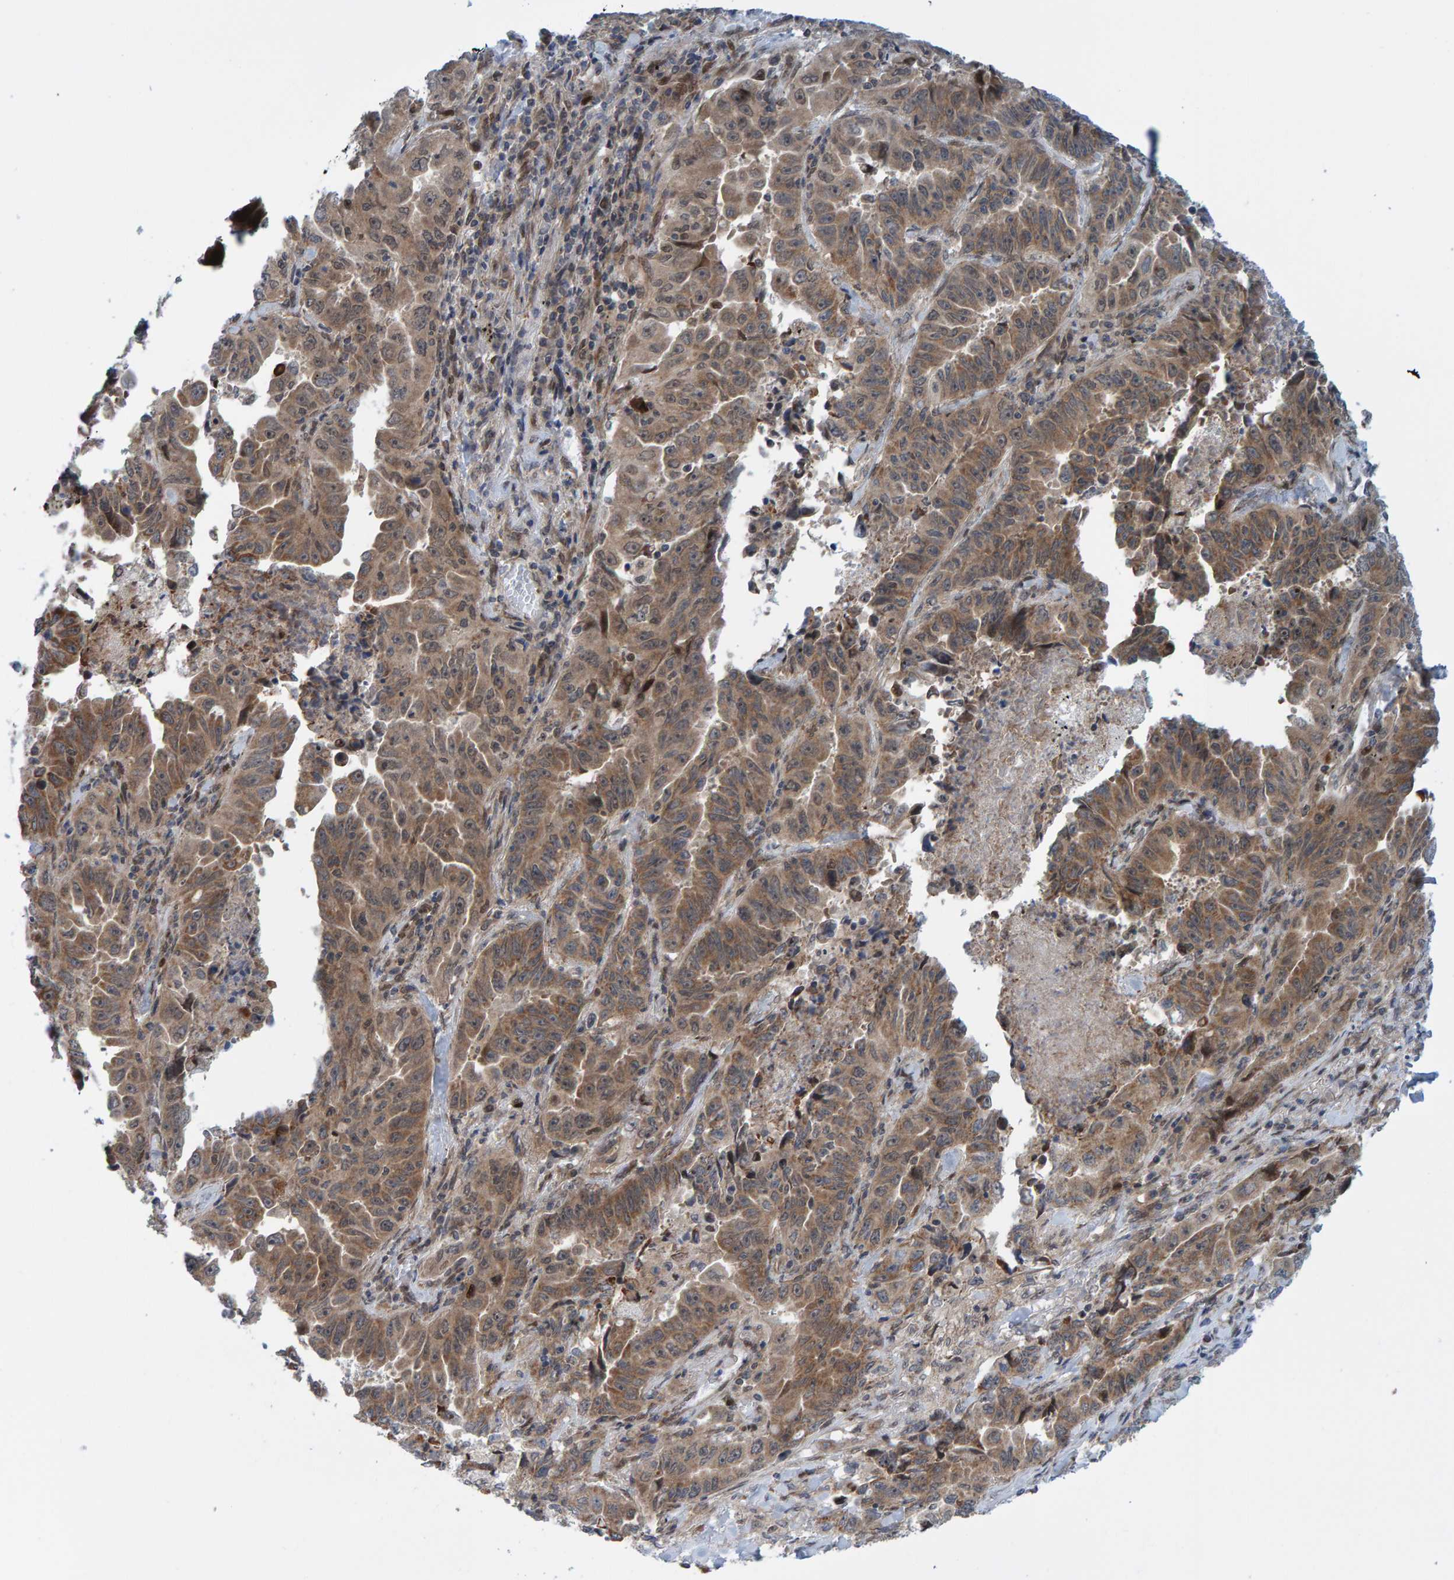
{"staining": {"intensity": "moderate", "quantity": ">75%", "location": "cytoplasmic/membranous"}, "tissue": "lung cancer", "cell_type": "Tumor cells", "image_type": "cancer", "snomed": [{"axis": "morphology", "description": "Adenocarcinoma, NOS"}, {"axis": "topography", "description": "Lung"}], "caption": "Protein analysis of lung adenocarcinoma tissue displays moderate cytoplasmic/membranous staining in approximately >75% of tumor cells.", "gene": "ZNF366", "patient": {"sex": "female", "age": 51}}